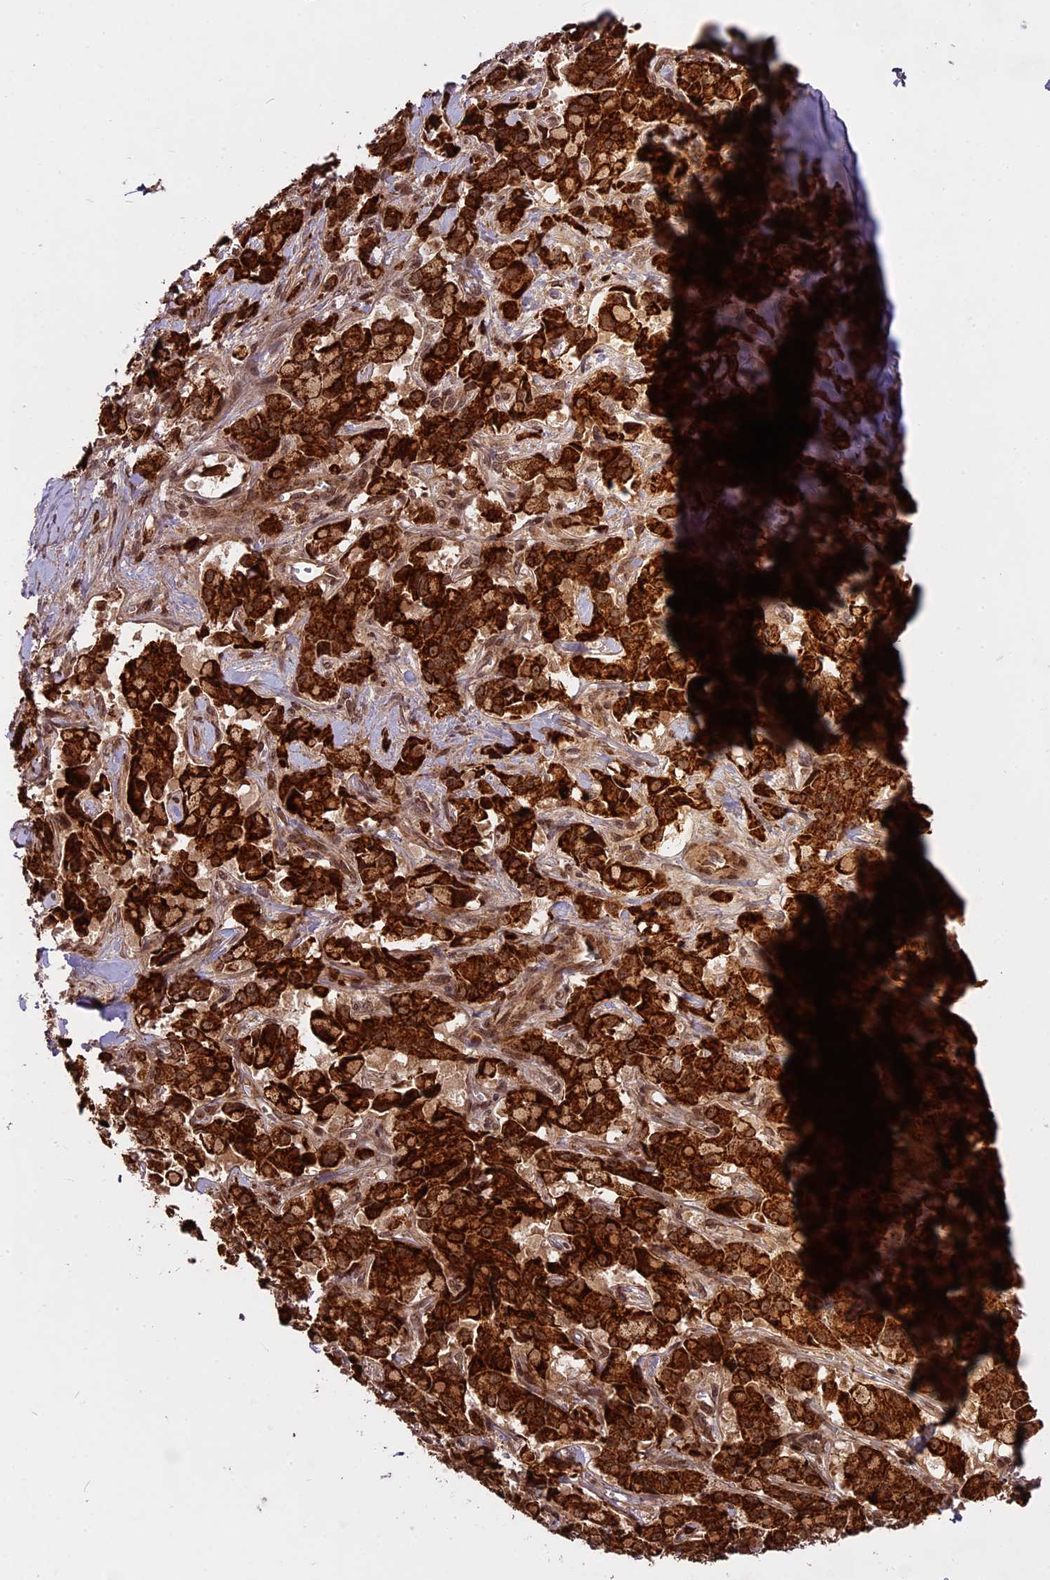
{"staining": {"intensity": "strong", "quantity": ">75%", "location": "cytoplasmic/membranous"}, "tissue": "pancreatic cancer", "cell_type": "Tumor cells", "image_type": "cancer", "snomed": [{"axis": "morphology", "description": "Adenocarcinoma, NOS"}, {"axis": "topography", "description": "Pancreas"}], "caption": "Pancreatic cancer stained with IHC reveals strong cytoplasmic/membranous expression in about >75% of tumor cells.", "gene": "COX17", "patient": {"sex": "male", "age": 65}}